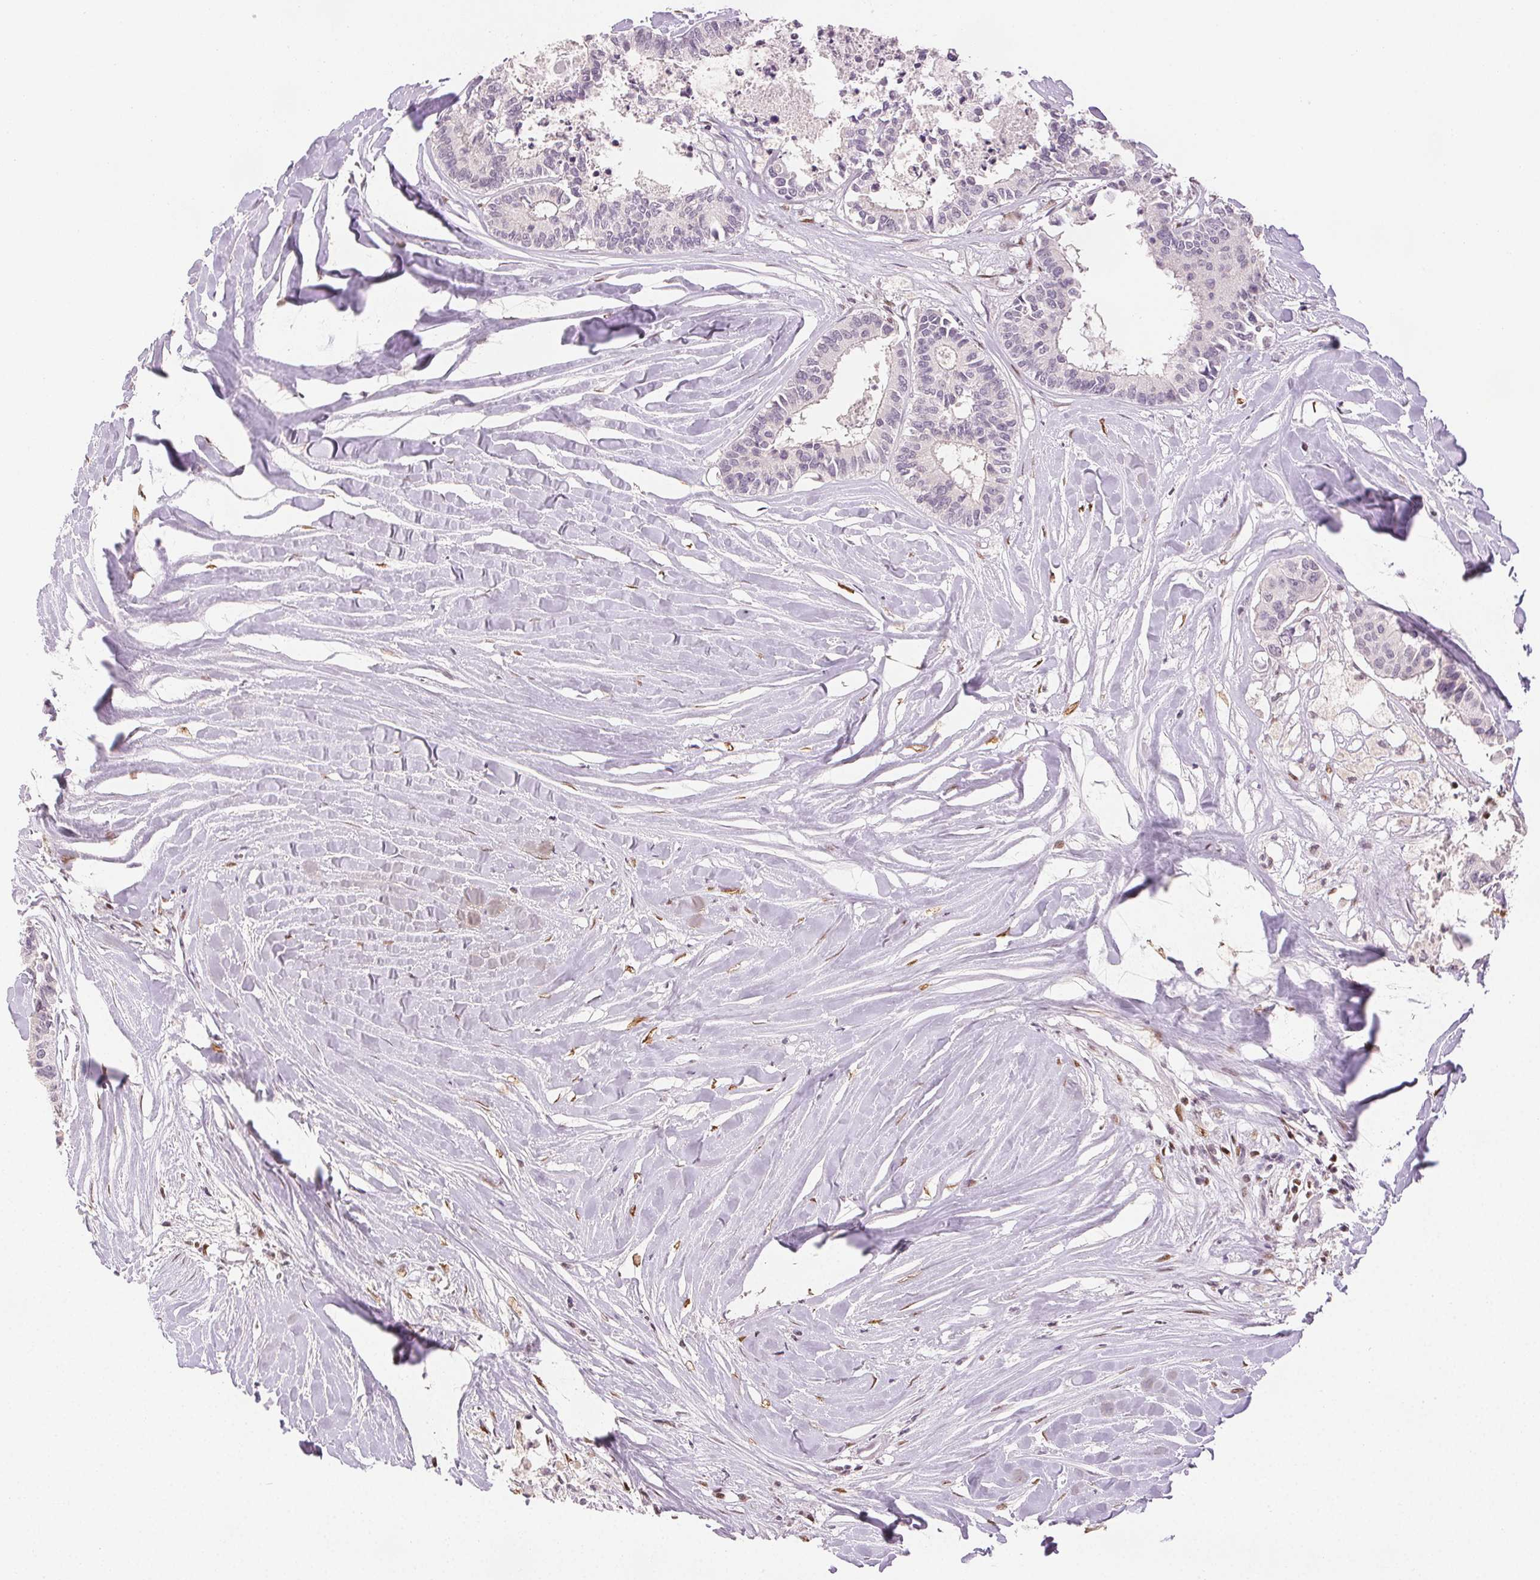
{"staining": {"intensity": "negative", "quantity": "none", "location": "none"}, "tissue": "colorectal cancer", "cell_type": "Tumor cells", "image_type": "cancer", "snomed": [{"axis": "morphology", "description": "Adenocarcinoma, NOS"}, {"axis": "topography", "description": "Colon"}, {"axis": "topography", "description": "Rectum"}], "caption": "Immunohistochemistry image of colorectal cancer stained for a protein (brown), which demonstrates no expression in tumor cells.", "gene": "RUNX2", "patient": {"sex": "male", "age": 57}}